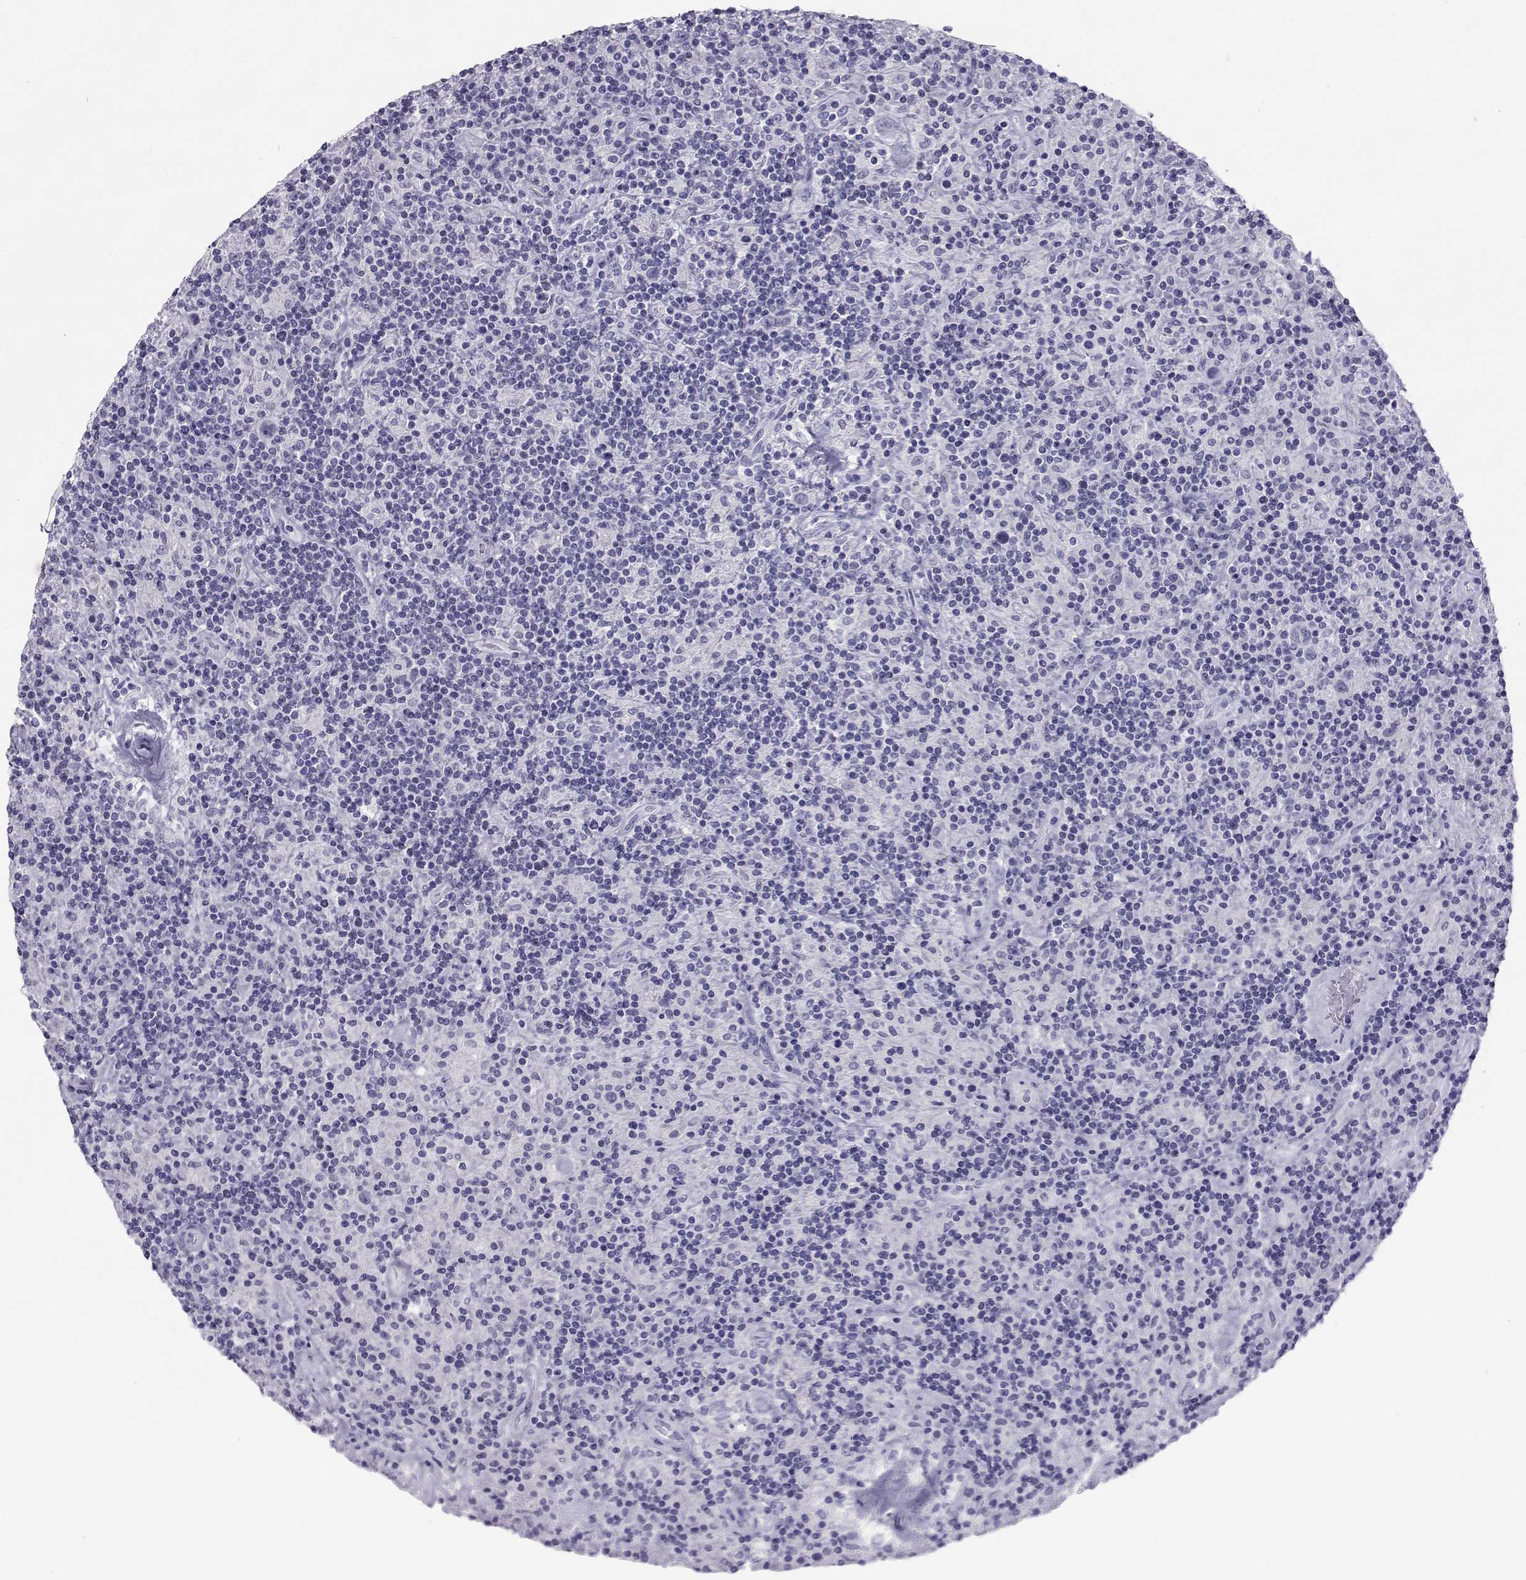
{"staining": {"intensity": "negative", "quantity": "none", "location": "none"}, "tissue": "lymphoma", "cell_type": "Tumor cells", "image_type": "cancer", "snomed": [{"axis": "morphology", "description": "Hodgkin's disease, NOS"}, {"axis": "topography", "description": "Lymph node"}], "caption": "Tumor cells are negative for protein expression in human lymphoma.", "gene": "SST", "patient": {"sex": "male", "age": 70}}